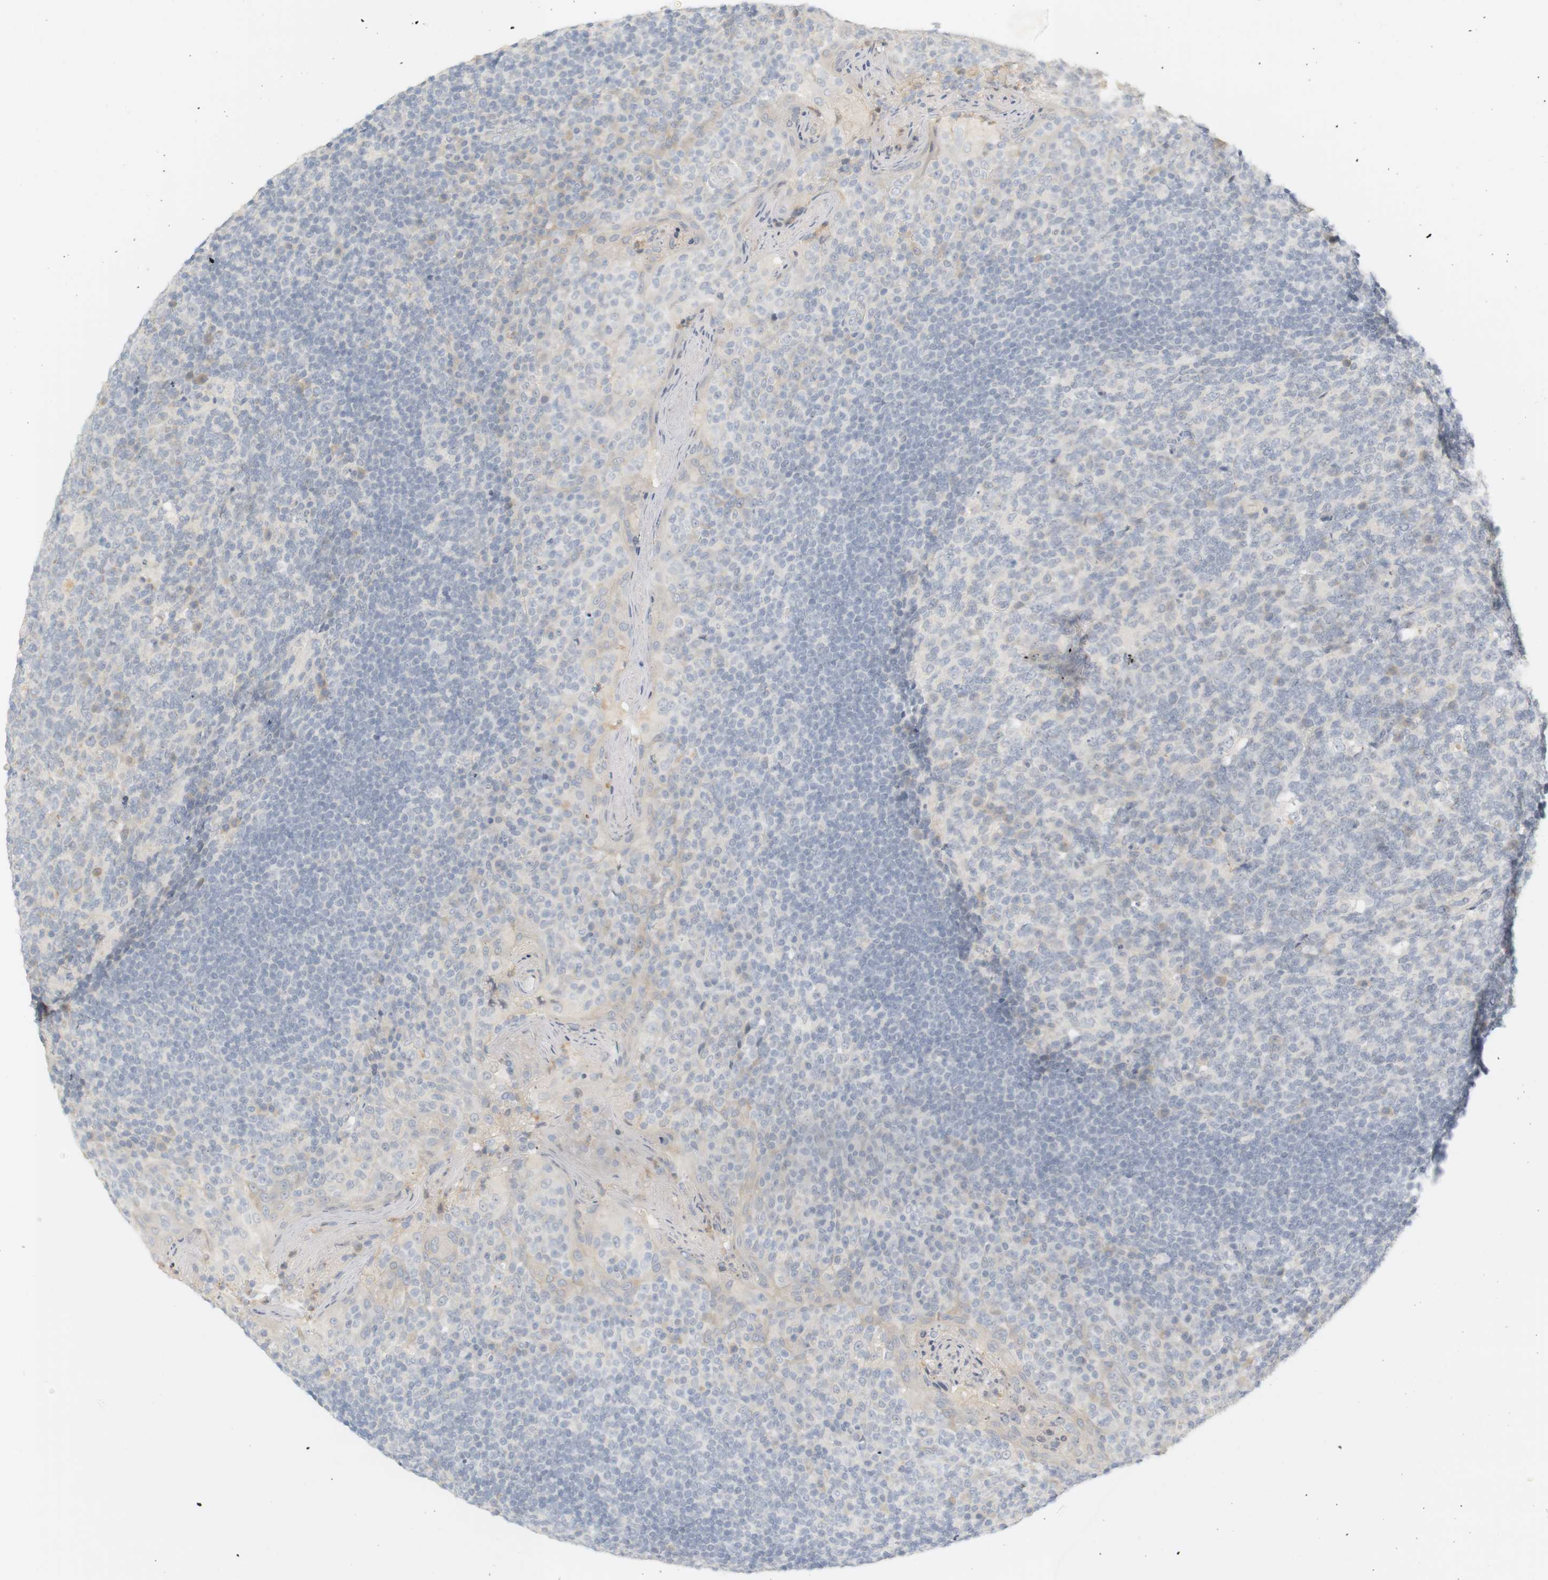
{"staining": {"intensity": "negative", "quantity": "none", "location": "none"}, "tissue": "tonsil", "cell_type": "Germinal center cells", "image_type": "normal", "snomed": [{"axis": "morphology", "description": "Normal tissue, NOS"}, {"axis": "topography", "description": "Tonsil"}], "caption": "Immunohistochemistry (IHC) photomicrograph of unremarkable tonsil: human tonsil stained with DAB shows no significant protein staining in germinal center cells. (Immunohistochemistry (IHC), brightfield microscopy, high magnification).", "gene": "RTN3", "patient": {"sex": "male", "age": 17}}